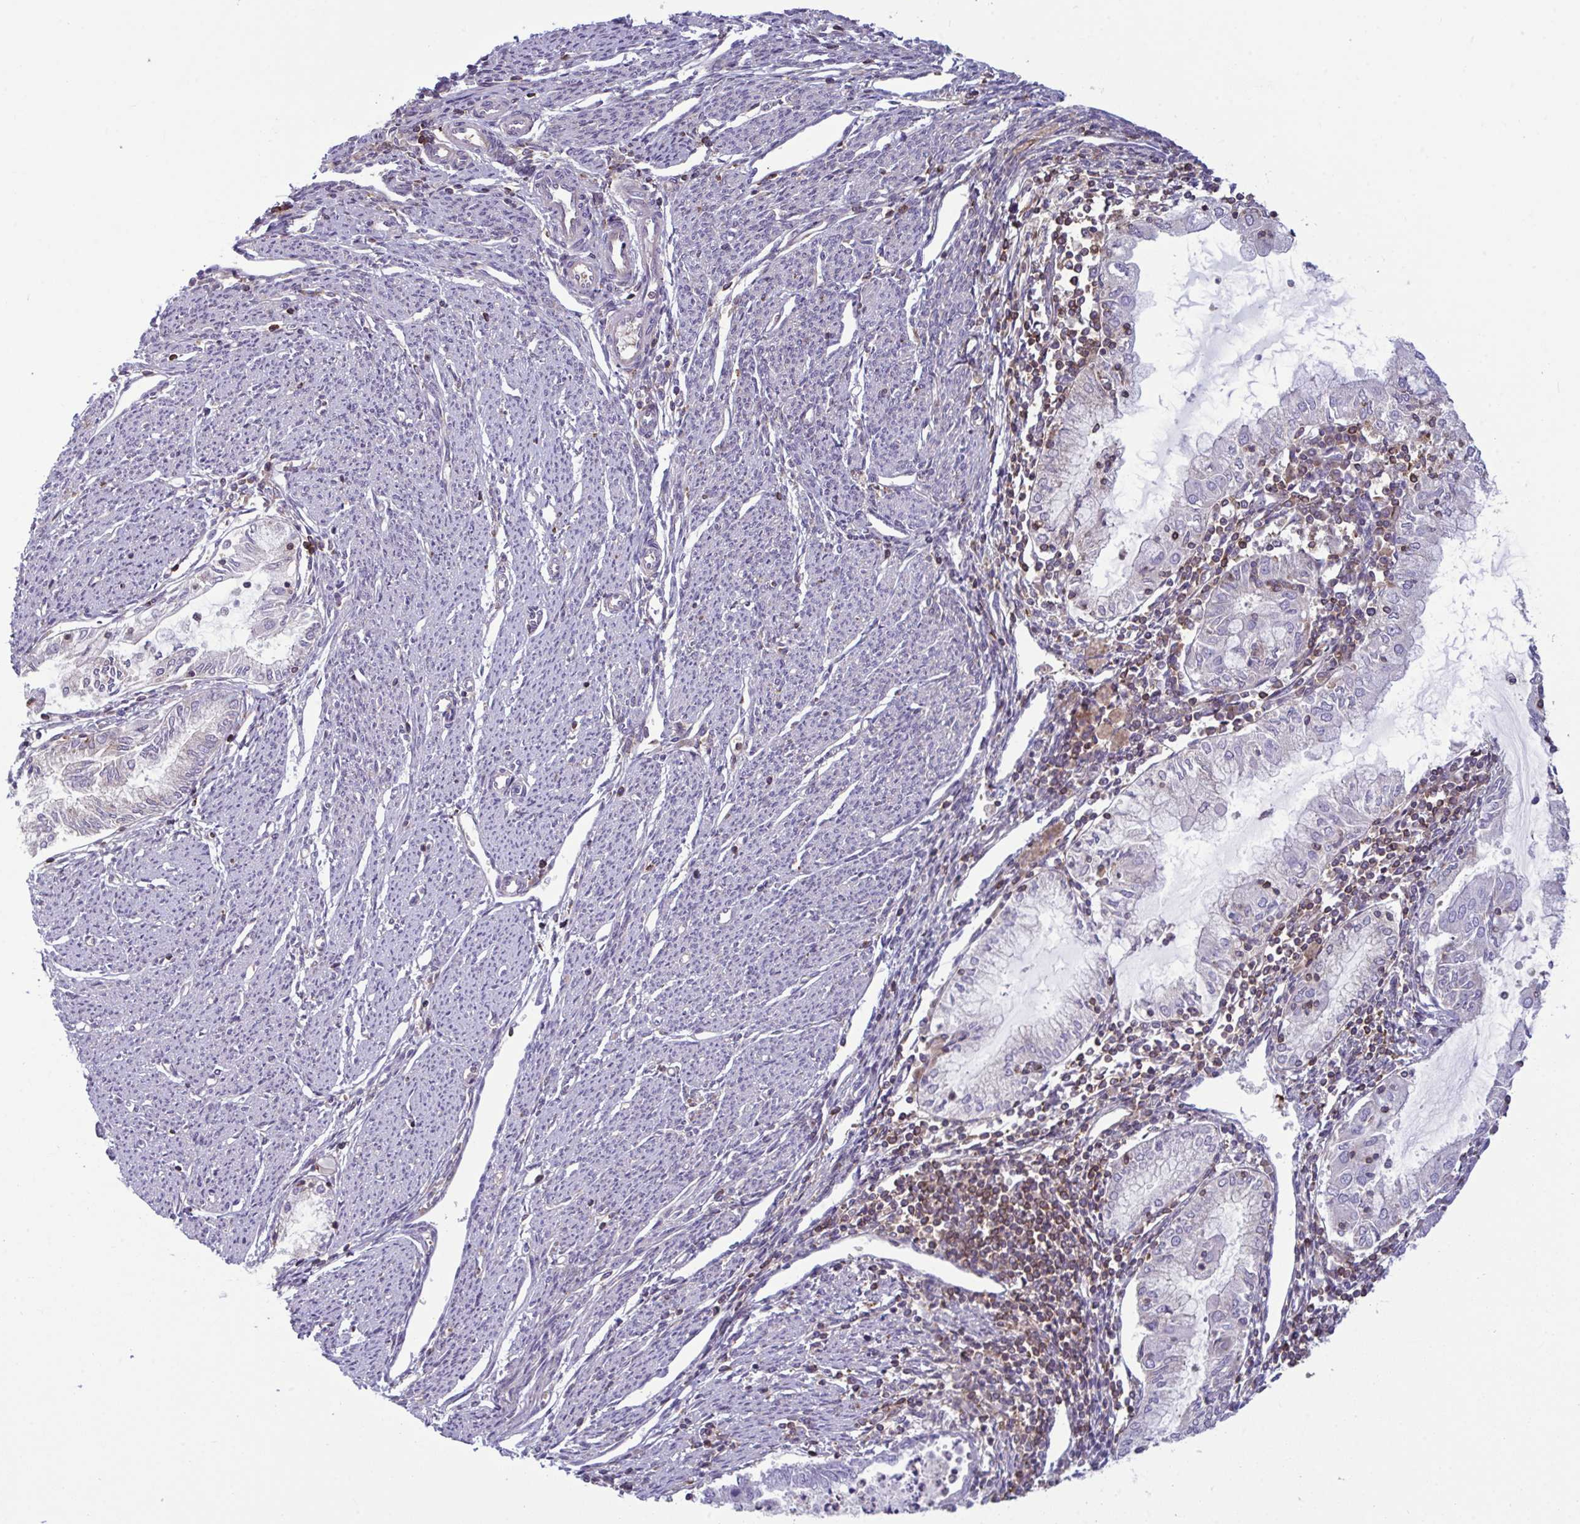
{"staining": {"intensity": "negative", "quantity": "none", "location": "none"}, "tissue": "endometrial cancer", "cell_type": "Tumor cells", "image_type": "cancer", "snomed": [{"axis": "morphology", "description": "Adenocarcinoma, NOS"}, {"axis": "topography", "description": "Endometrium"}], "caption": "Tumor cells are negative for brown protein staining in adenocarcinoma (endometrial). (DAB immunohistochemistry, high magnification).", "gene": "TSC22D3", "patient": {"sex": "female", "age": 79}}